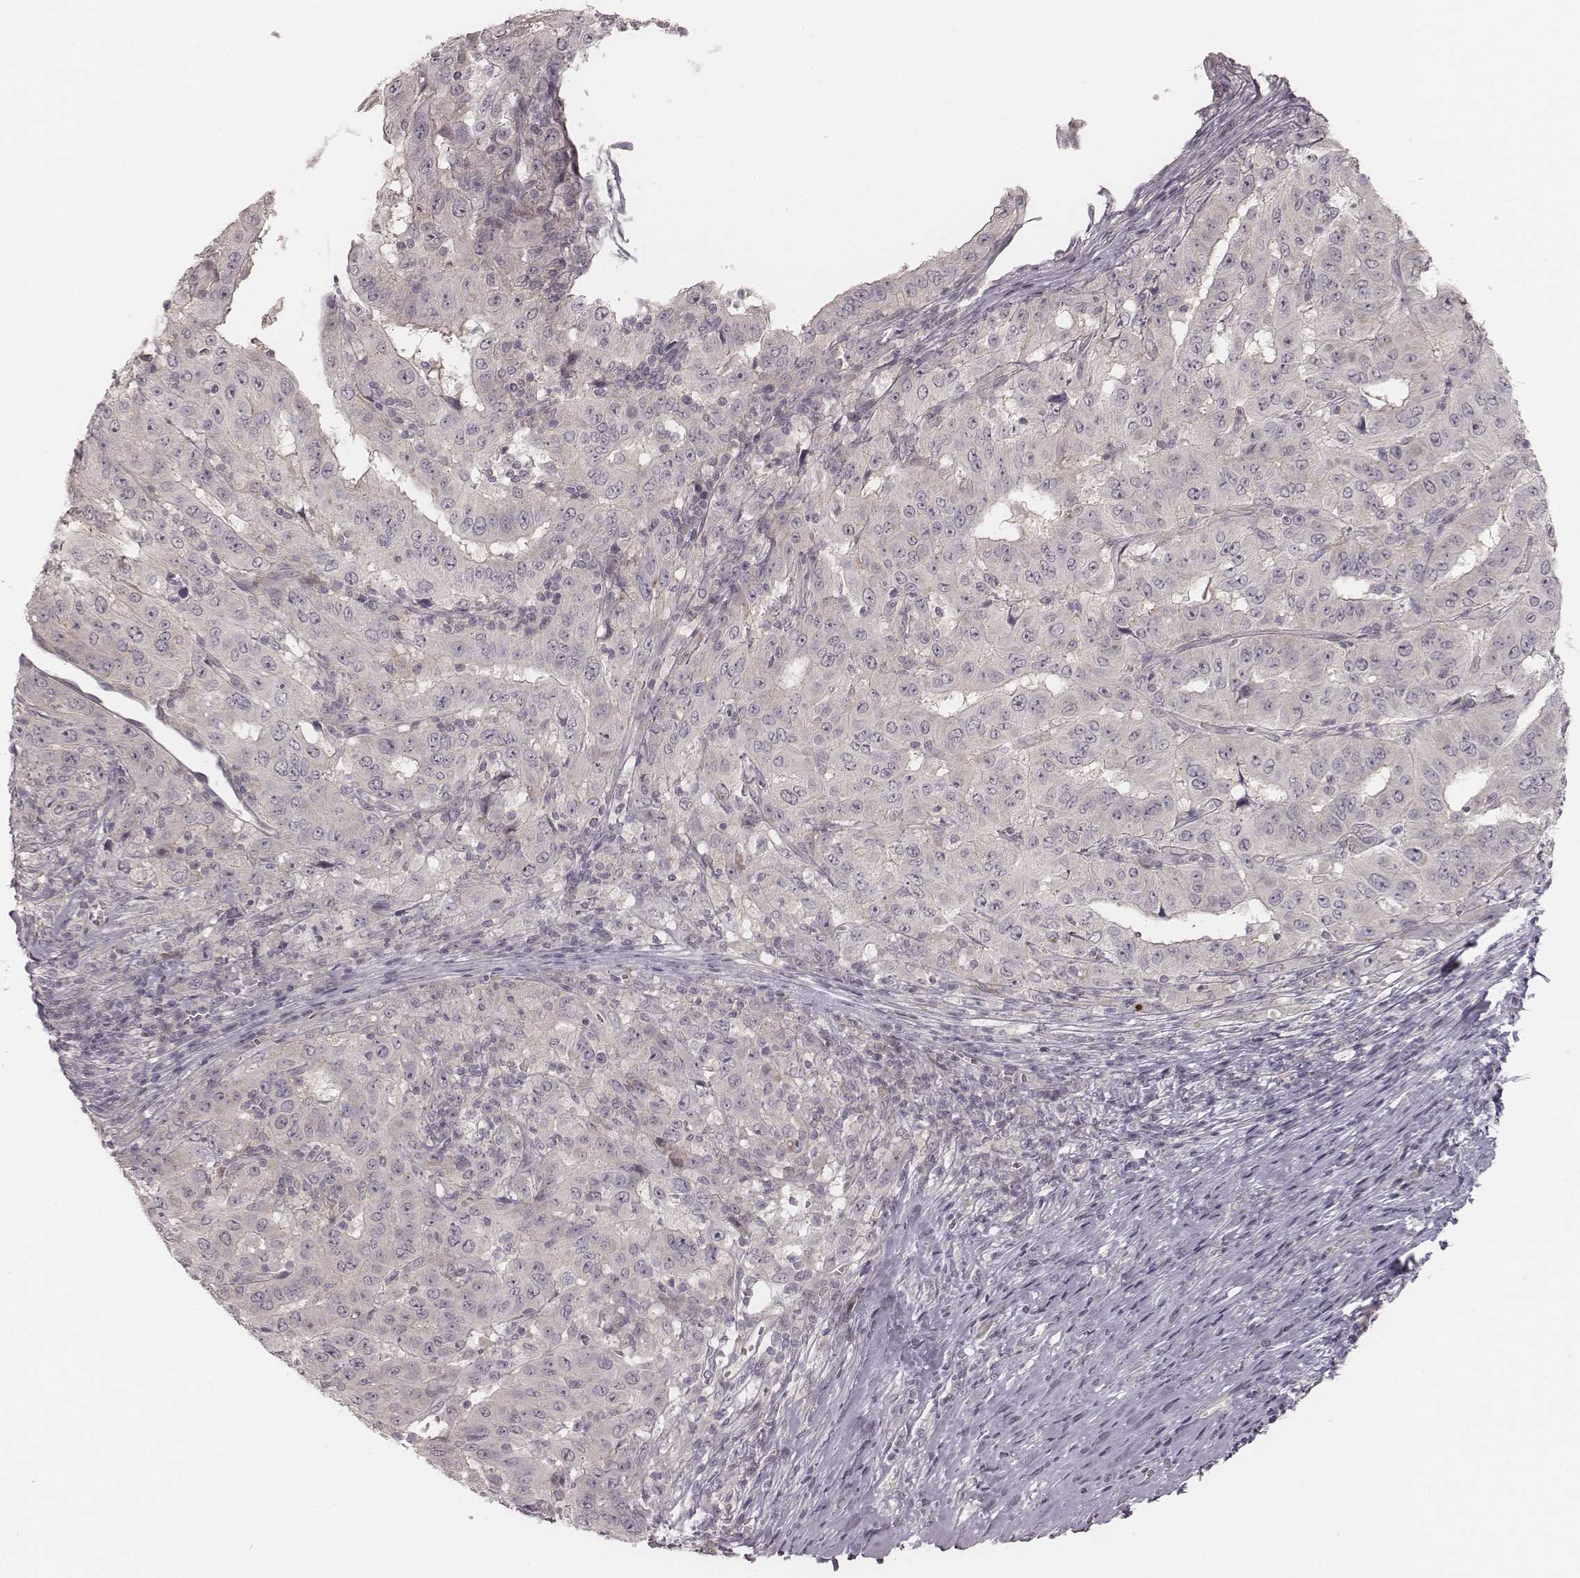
{"staining": {"intensity": "negative", "quantity": "none", "location": "none"}, "tissue": "pancreatic cancer", "cell_type": "Tumor cells", "image_type": "cancer", "snomed": [{"axis": "morphology", "description": "Adenocarcinoma, NOS"}, {"axis": "topography", "description": "Pancreas"}], "caption": "IHC micrograph of neoplastic tissue: human pancreatic adenocarcinoma stained with DAB shows no significant protein positivity in tumor cells.", "gene": "ACACB", "patient": {"sex": "male", "age": 63}}